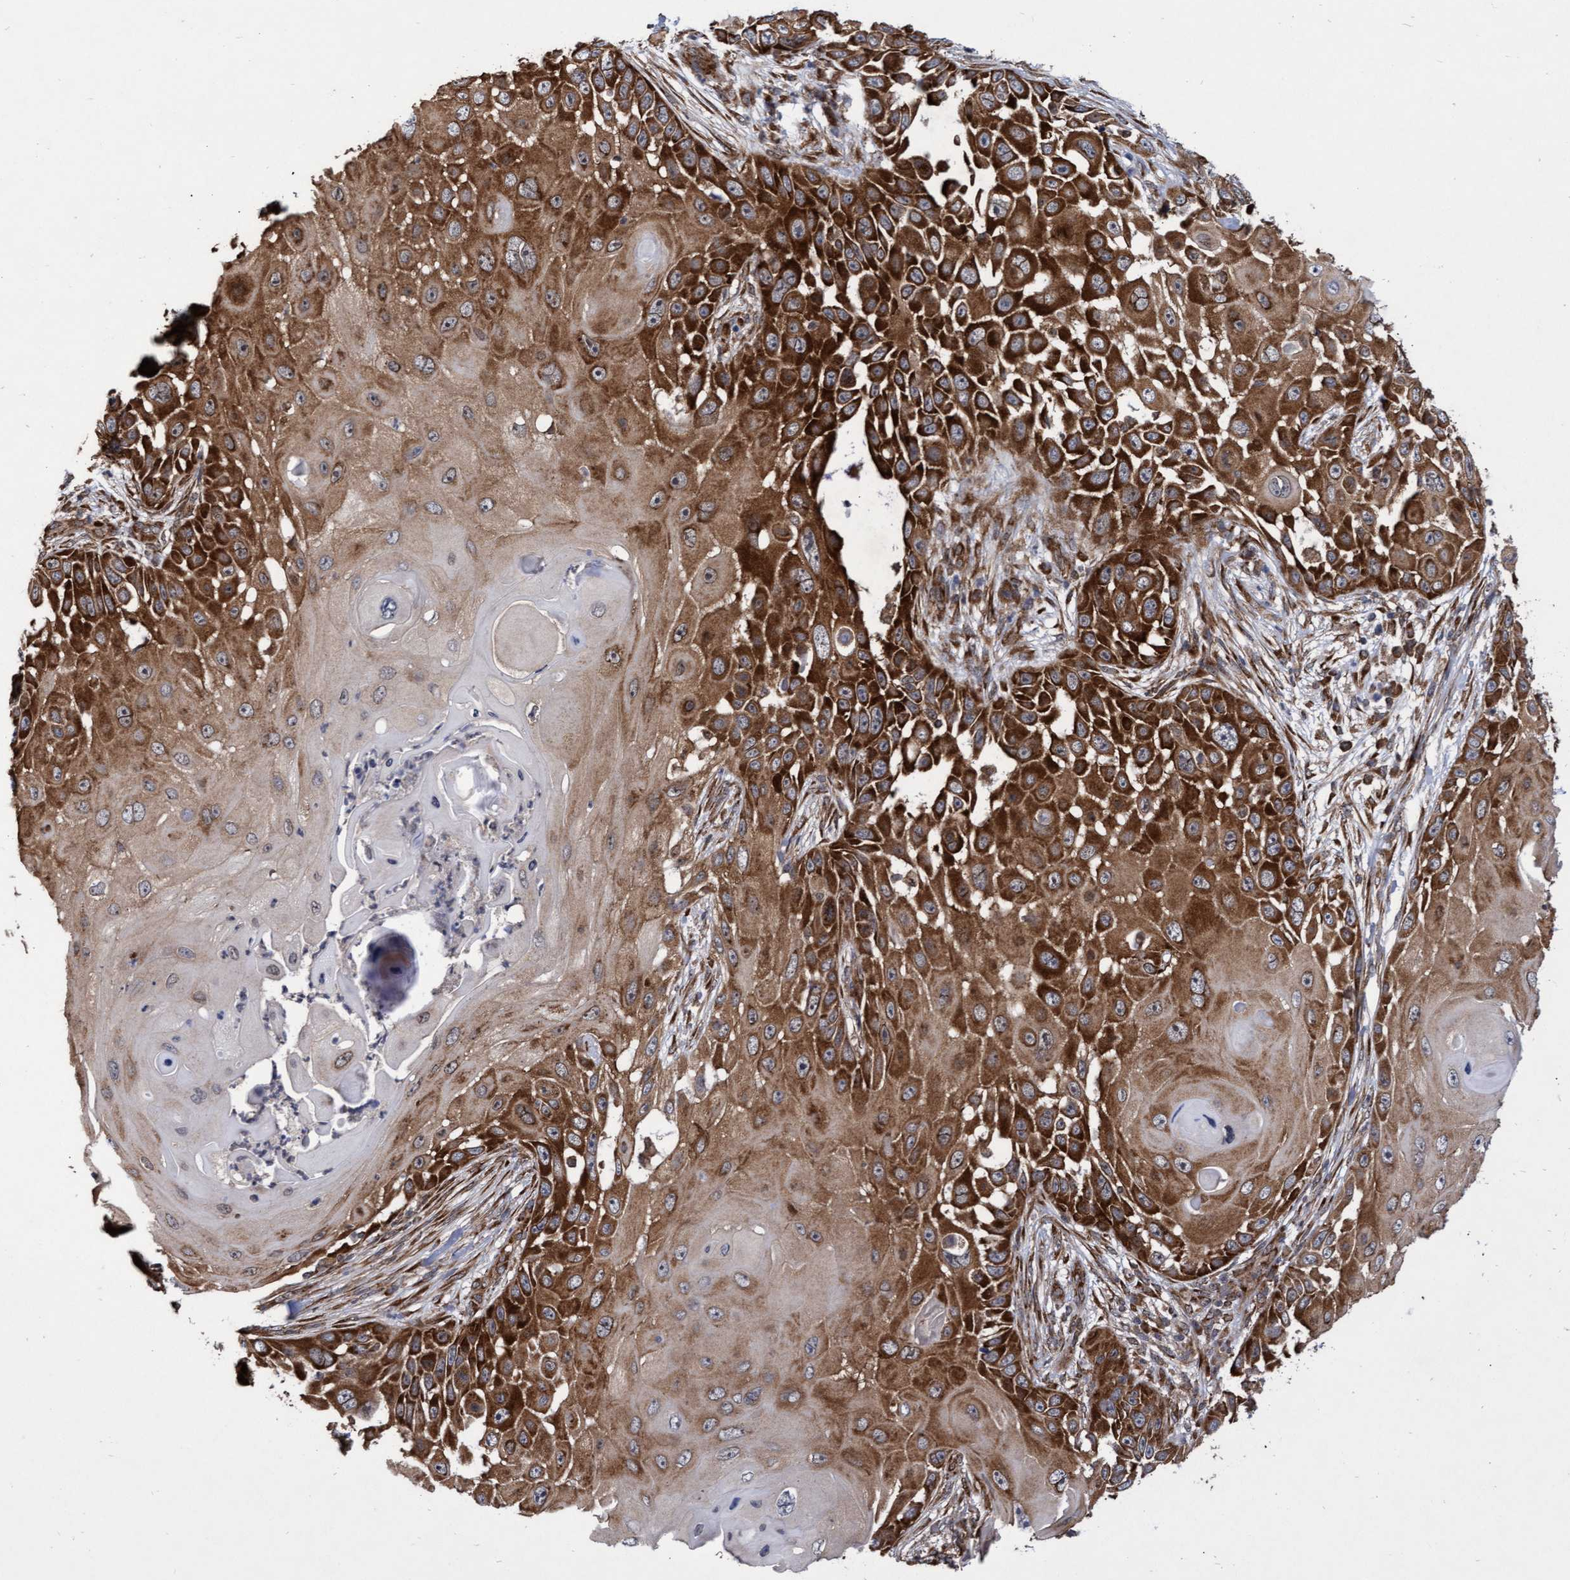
{"staining": {"intensity": "strong", "quantity": ">75%", "location": "cytoplasmic/membranous"}, "tissue": "skin cancer", "cell_type": "Tumor cells", "image_type": "cancer", "snomed": [{"axis": "morphology", "description": "Squamous cell carcinoma, NOS"}, {"axis": "topography", "description": "Skin"}], "caption": "There is high levels of strong cytoplasmic/membranous staining in tumor cells of skin cancer, as demonstrated by immunohistochemical staining (brown color).", "gene": "ABCF2", "patient": {"sex": "female", "age": 44}}